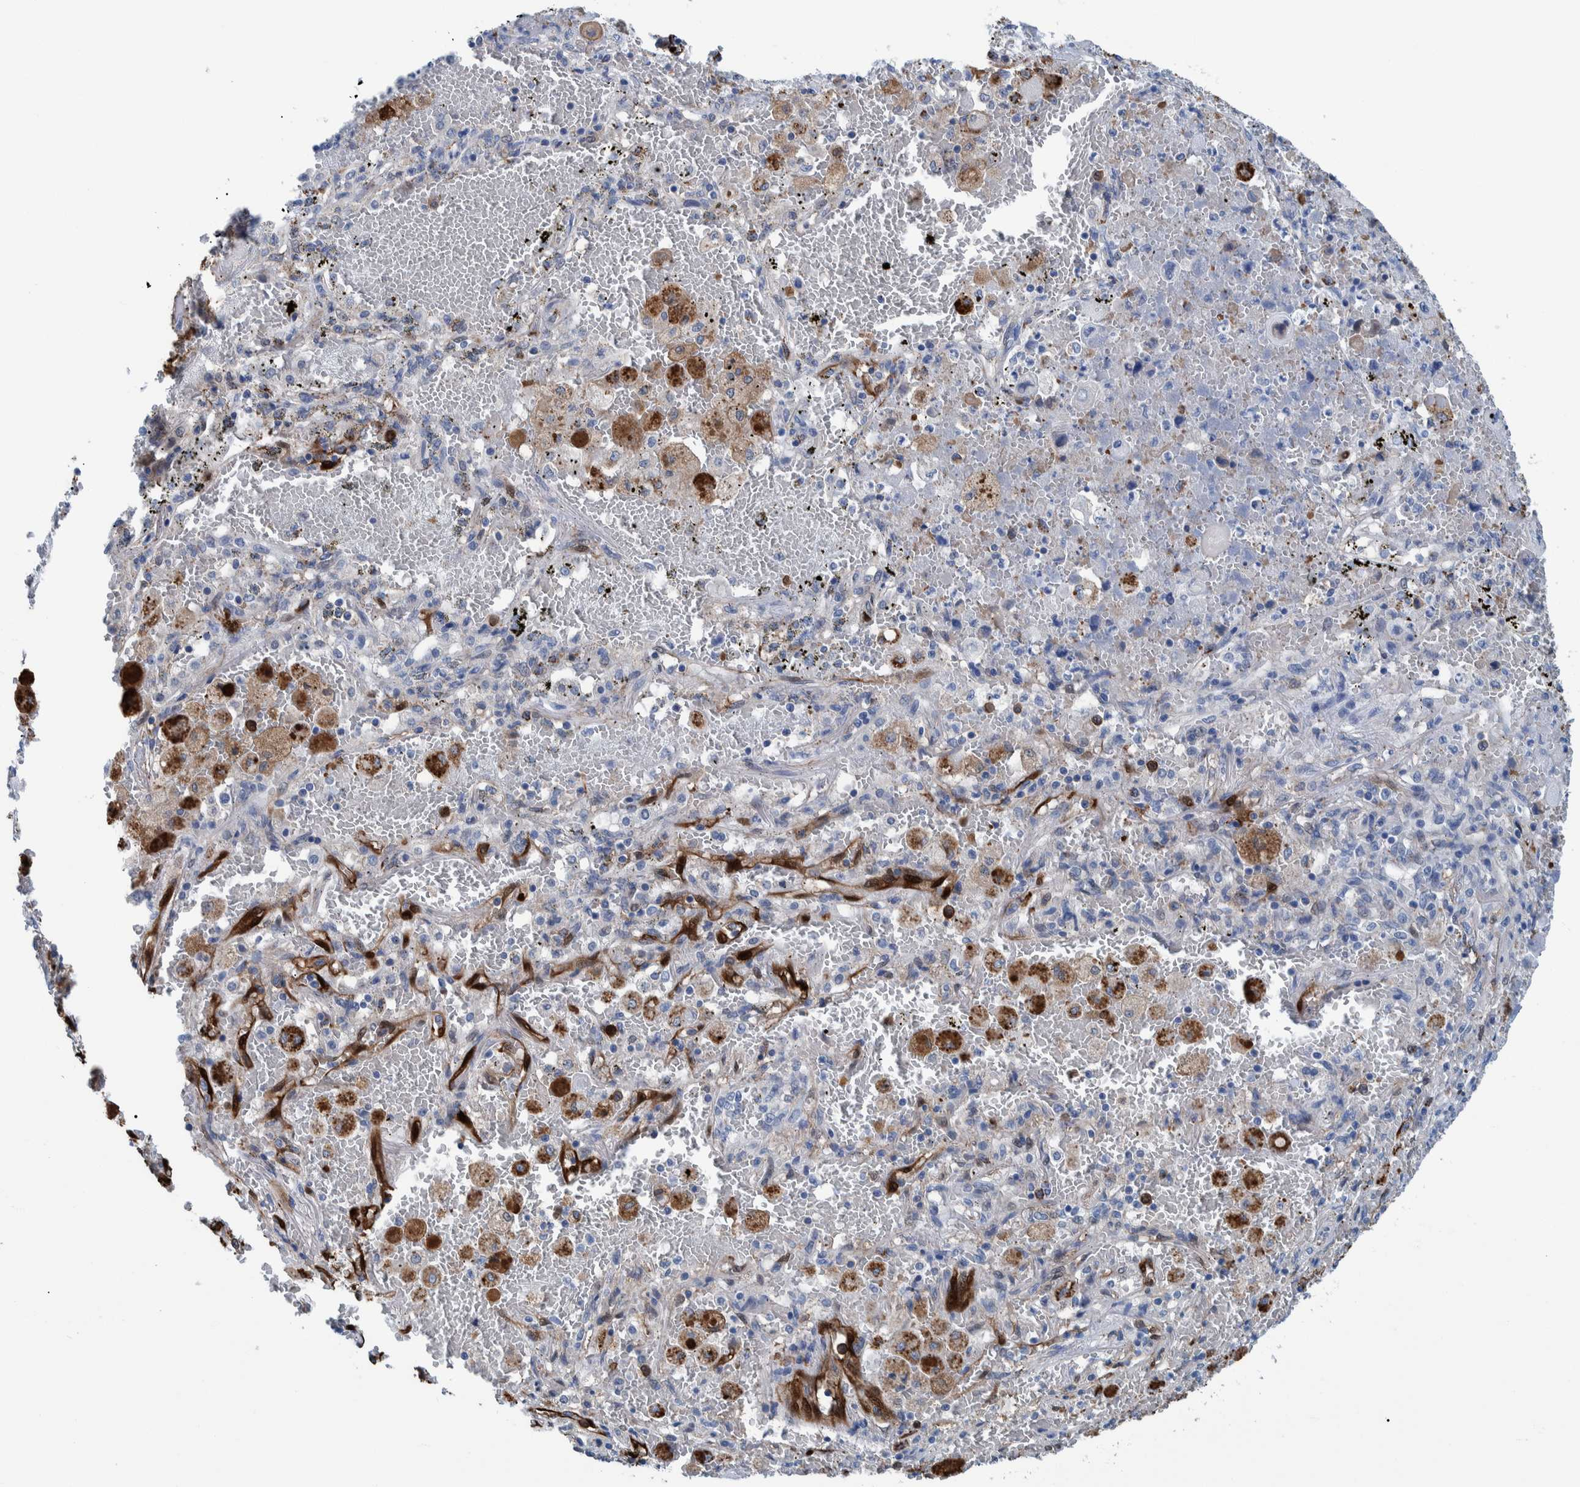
{"staining": {"intensity": "negative", "quantity": "none", "location": "none"}, "tissue": "lung cancer", "cell_type": "Tumor cells", "image_type": "cancer", "snomed": [{"axis": "morphology", "description": "Squamous cell carcinoma, NOS"}, {"axis": "topography", "description": "Lung"}], "caption": "The micrograph reveals no significant positivity in tumor cells of lung squamous cell carcinoma.", "gene": "IDO1", "patient": {"sex": "male", "age": 61}}